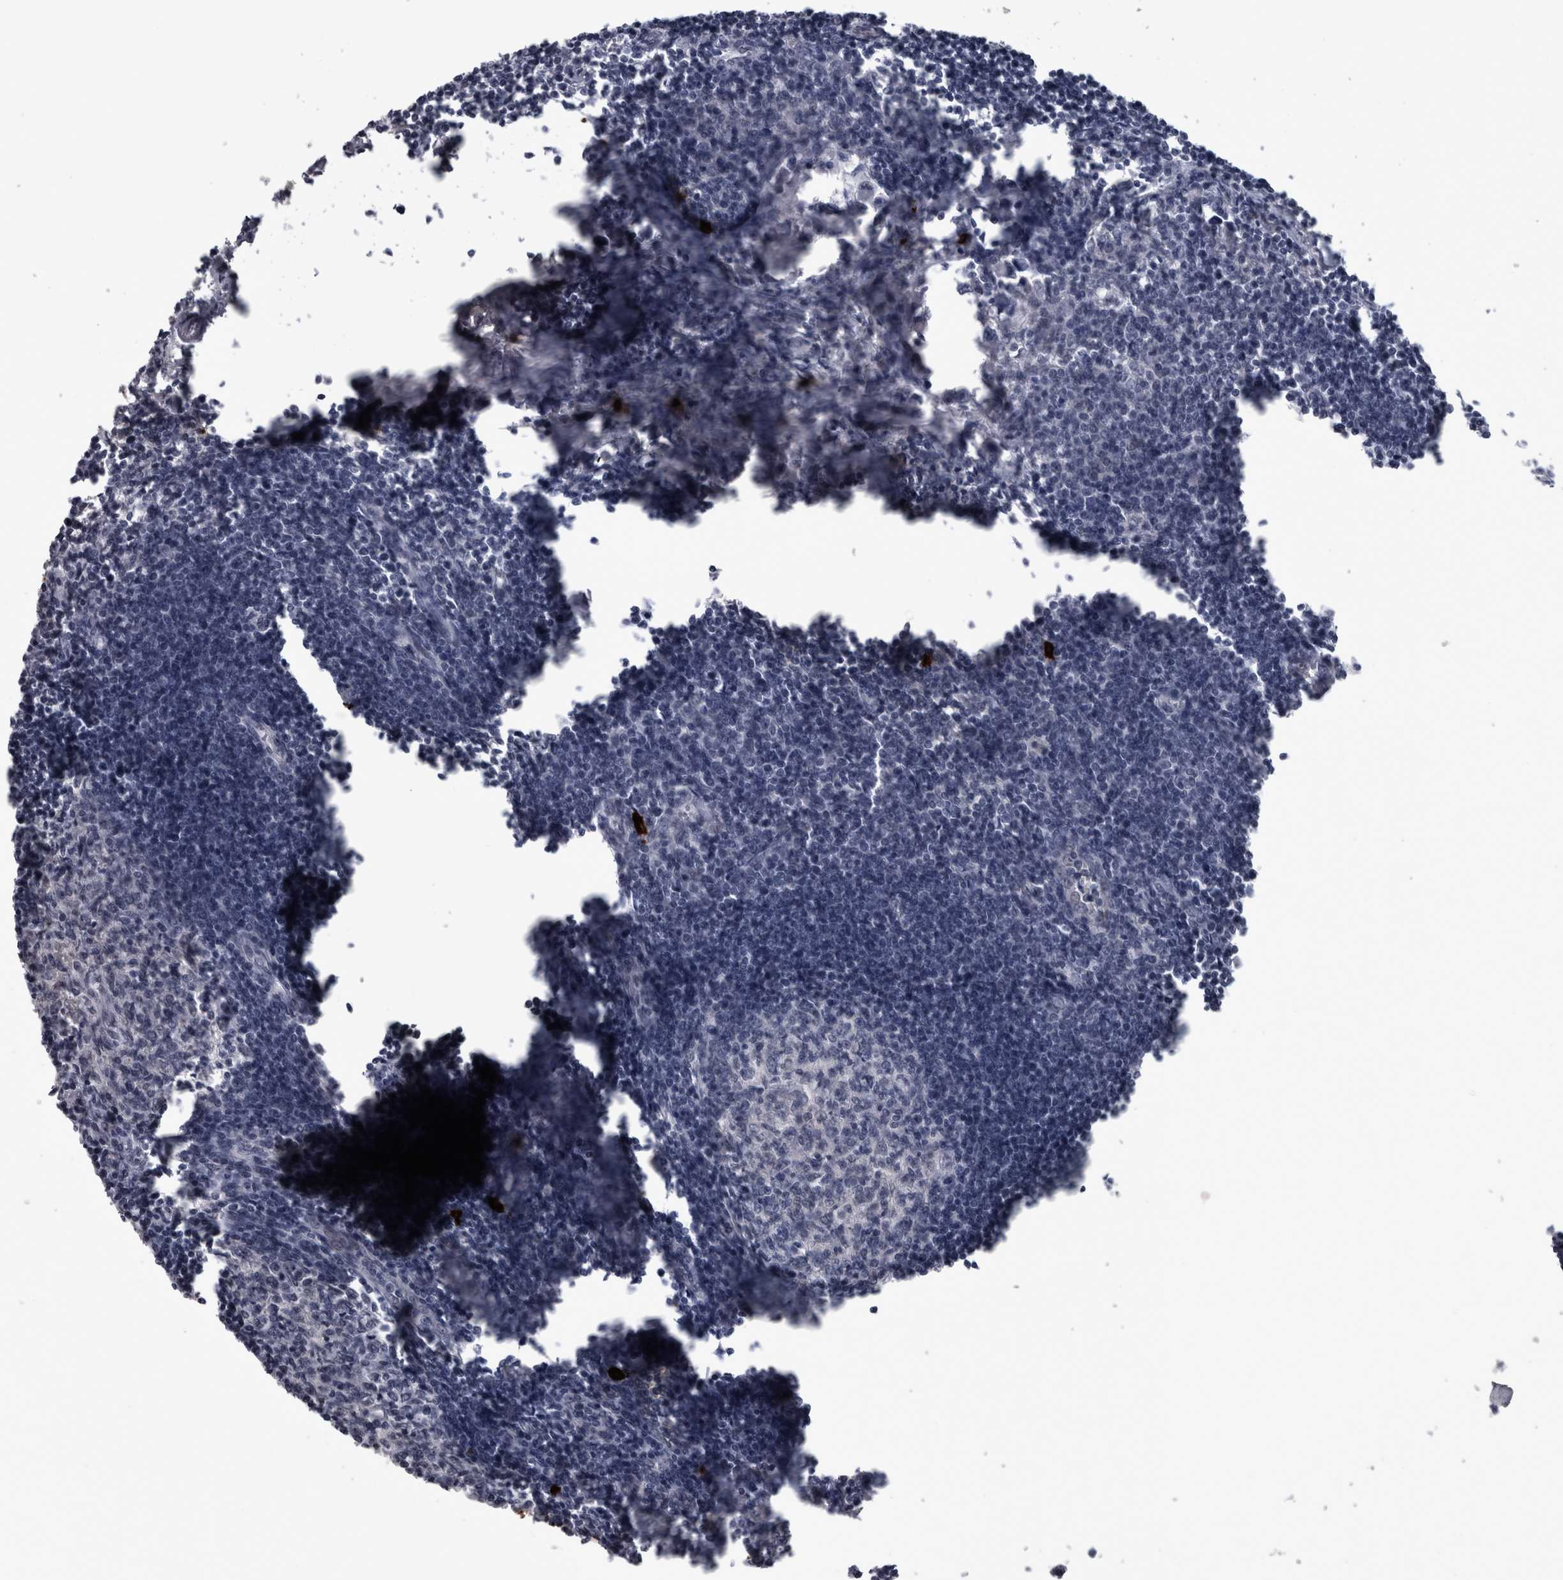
{"staining": {"intensity": "weak", "quantity": "<25%", "location": "nuclear"}, "tissue": "lymph node", "cell_type": "Germinal center cells", "image_type": "normal", "snomed": [{"axis": "morphology", "description": "Normal tissue, NOS"}, {"axis": "morphology", "description": "Malignant melanoma, Metastatic site"}, {"axis": "topography", "description": "Lymph node"}], "caption": "Immunohistochemistry (IHC) histopathology image of benign lymph node: human lymph node stained with DAB (3,3'-diaminobenzidine) demonstrates no significant protein positivity in germinal center cells.", "gene": "PEBP4", "patient": {"sex": "male", "age": 41}}